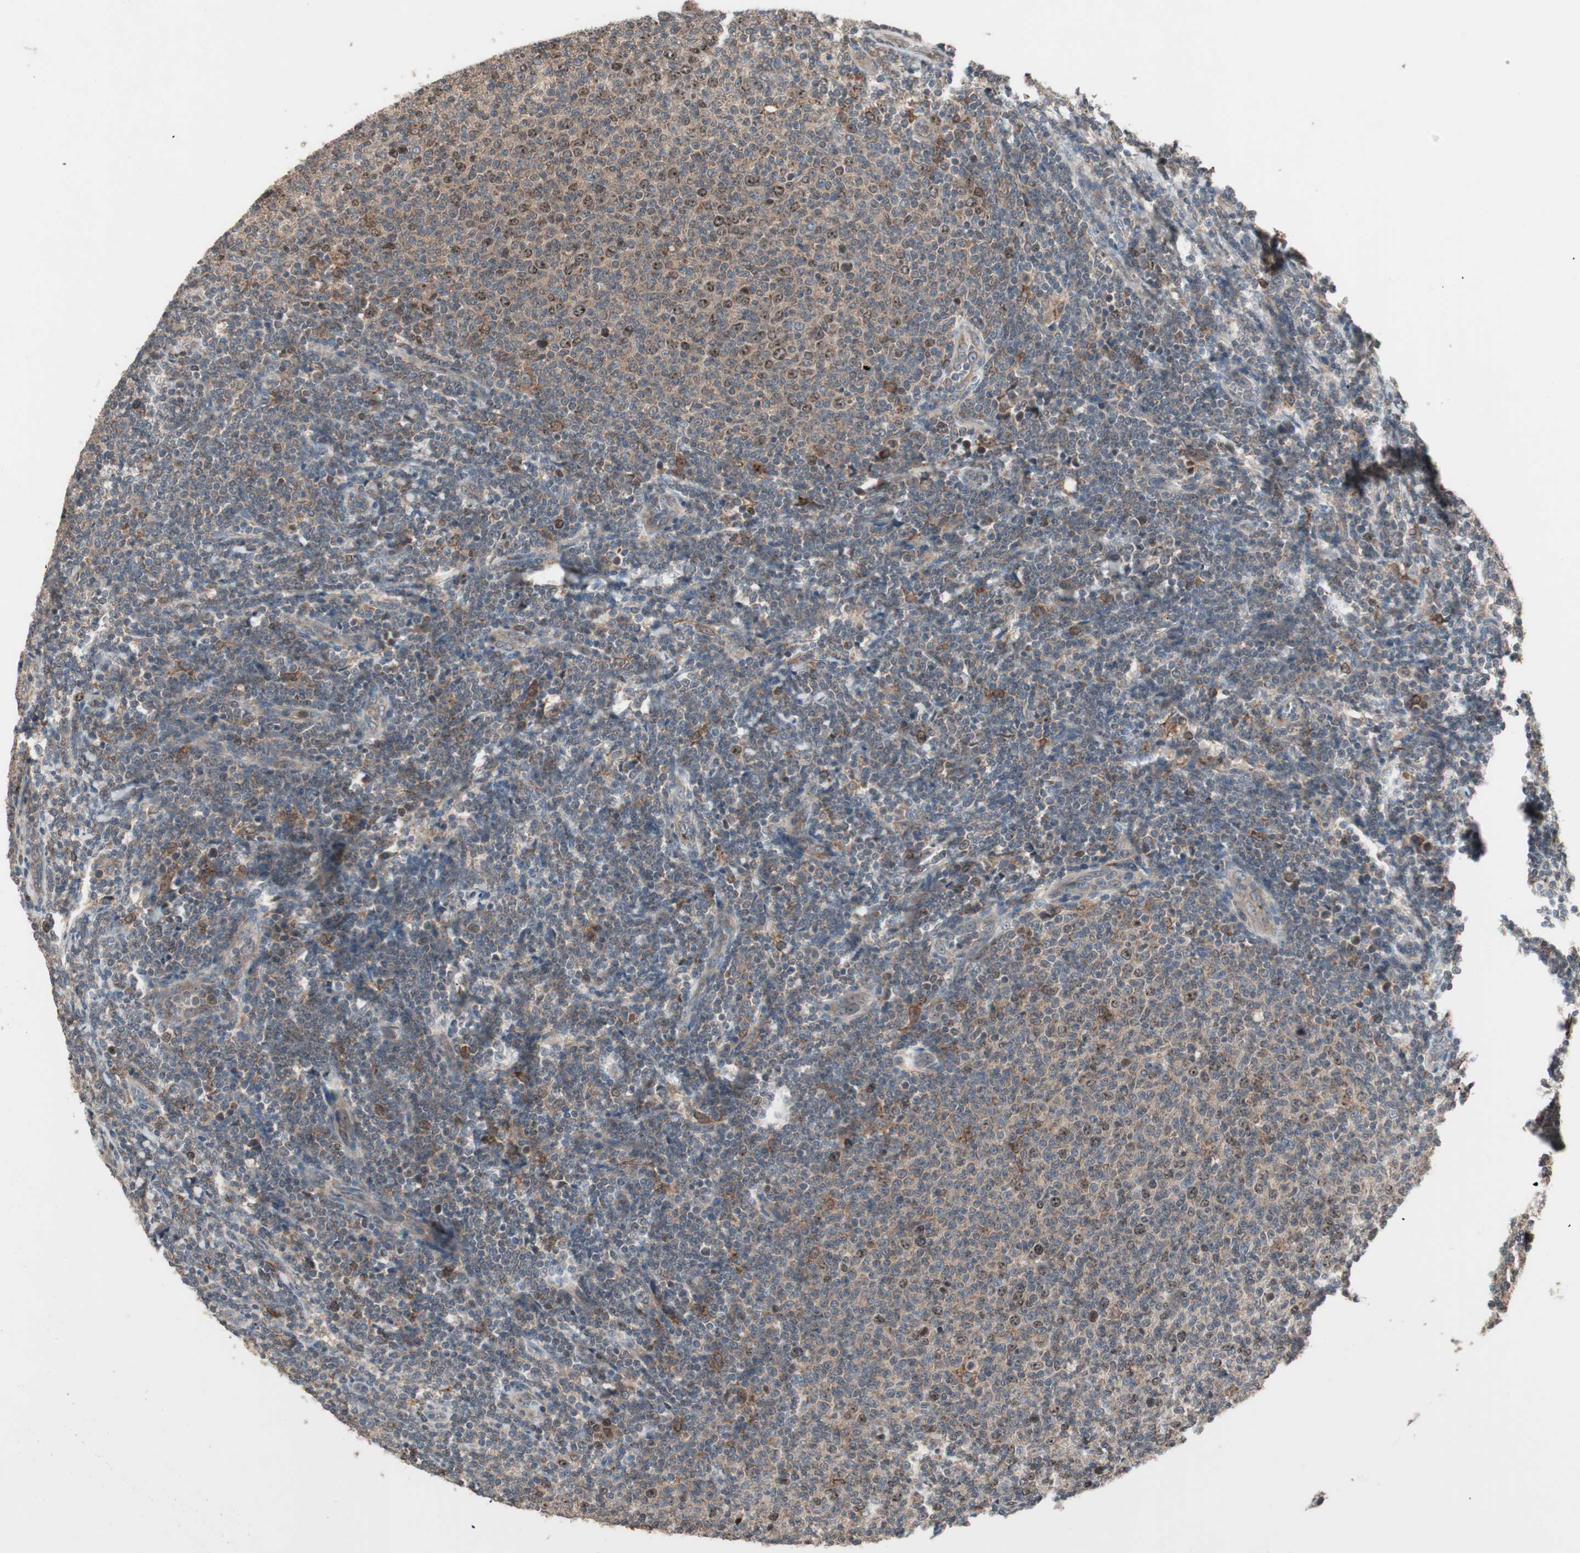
{"staining": {"intensity": "moderate", "quantity": "25%-75%", "location": "cytoplasmic/membranous"}, "tissue": "lymphoma", "cell_type": "Tumor cells", "image_type": "cancer", "snomed": [{"axis": "morphology", "description": "Malignant lymphoma, non-Hodgkin's type, Low grade"}, {"axis": "topography", "description": "Lymph node"}], "caption": "High-magnification brightfield microscopy of low-grade malignant lymphoma, non-Hodgkin's type stained with DAB (3,3'-diaminobenzidine) (brown) and counterstained with hematoxylin (blue). tumor cells exhibit moderate cytoplasmic/membranous positivity is seen in about25%-75% of cells. The protein is shown in brown color, while the nuclei are stained blue.", "gene": "ATP6AP2", "patient": {"sex": "male", "age": 66}}